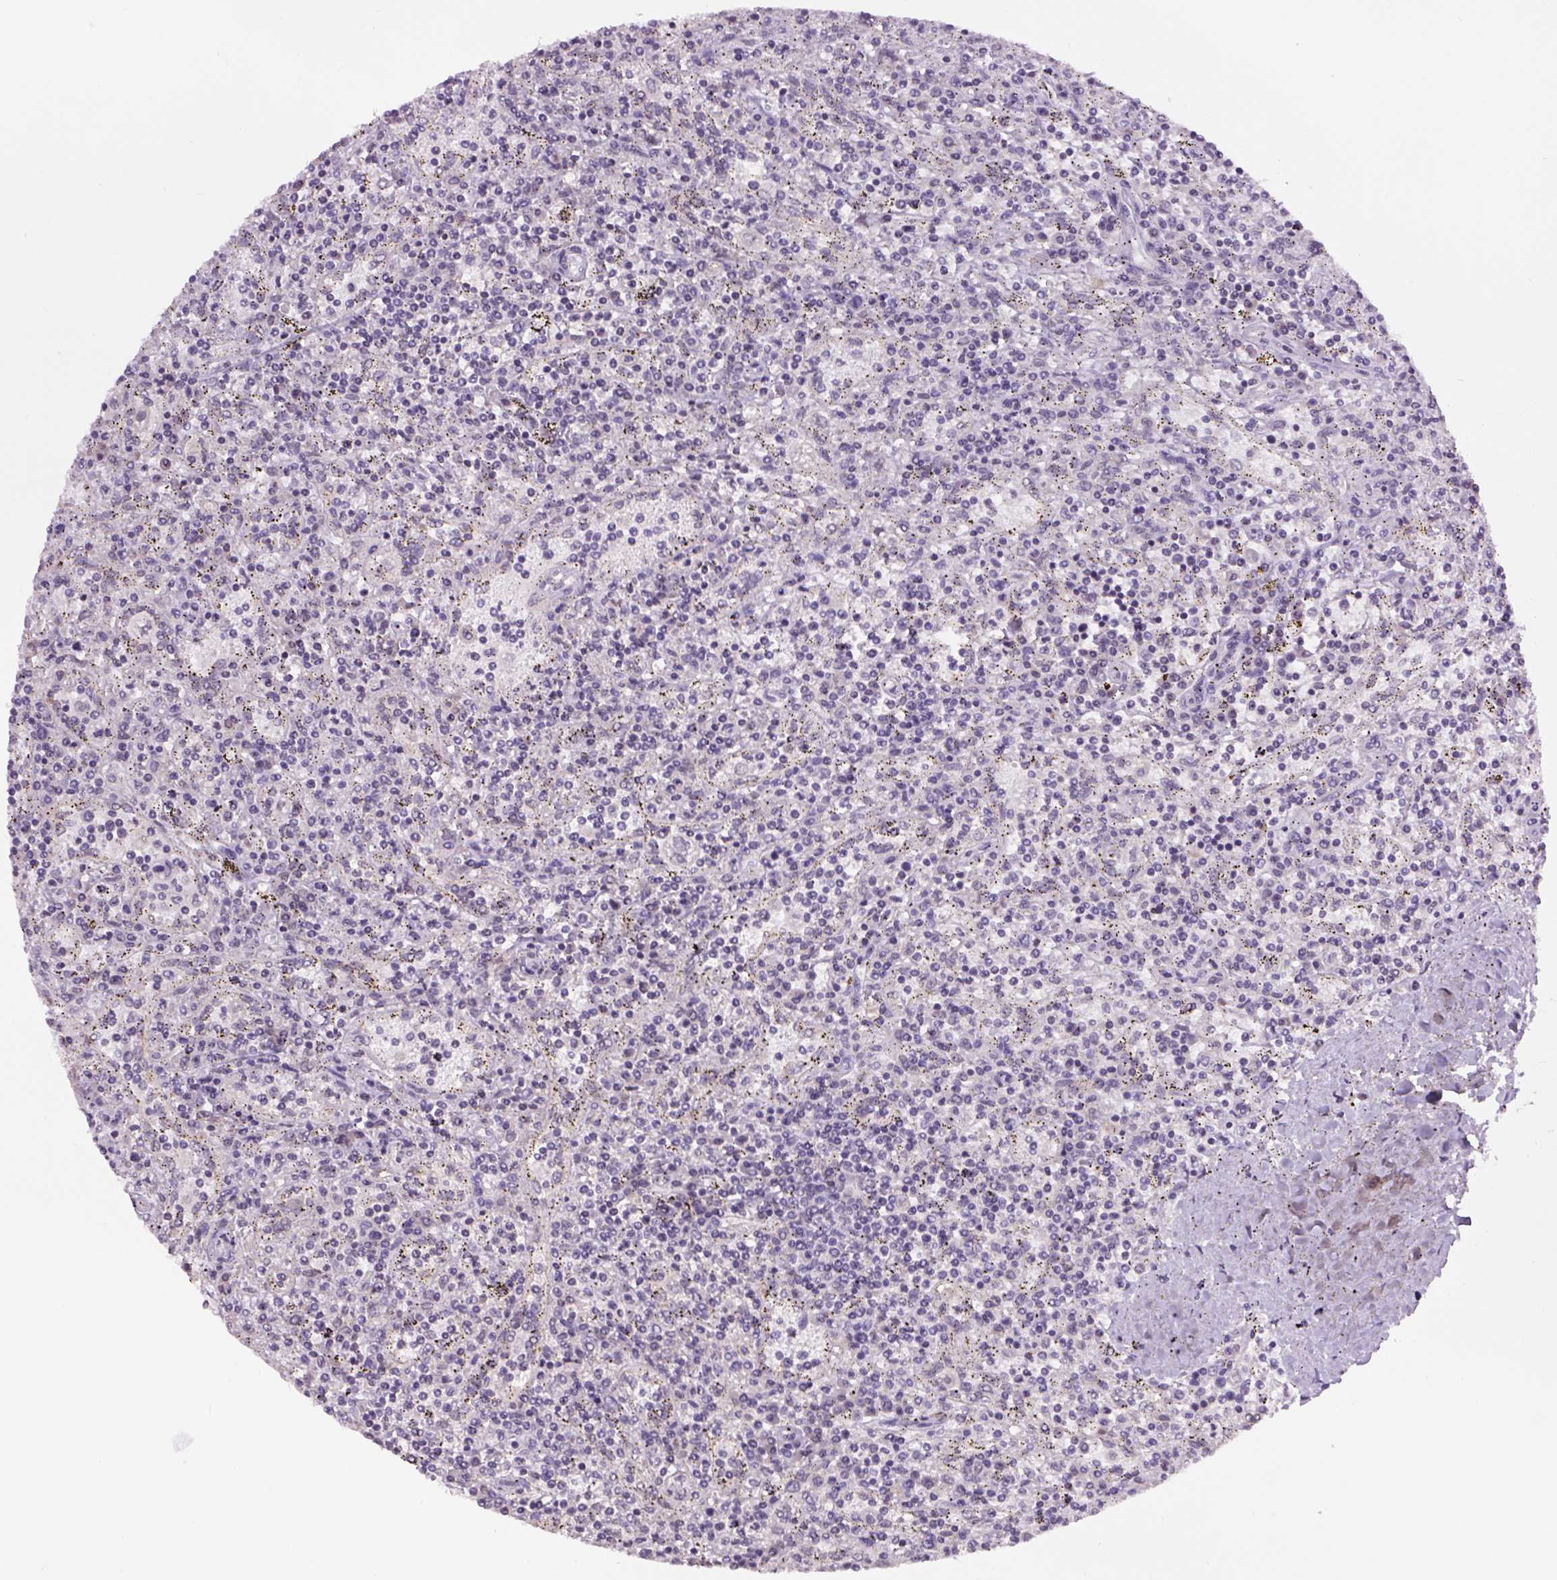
{"staining": {"intensity": "negative", "quantity": "none", "location": "none"}, "tissue": "lymphoma", "cell_type": "Tumor cells", "image_type": "cancer", "snomed": [{"axis": "morphology", "description": "Malignant lymphoma, non-Hodgkin's type, Low grade"}, {"axis": "topography", "description": "Spleen"}], "caption": "High magnification brightfield microscopy of low-grade malignant lymphoma, non-Hodgkin's type stained with DAB (3,3'-diaminobenzidine) (brown) and counterstained with hematoxylin (blue): tumor cells show no significant positivity.", "gene": "PRRT1", "patient": {"sex": "male", "age": 62}}